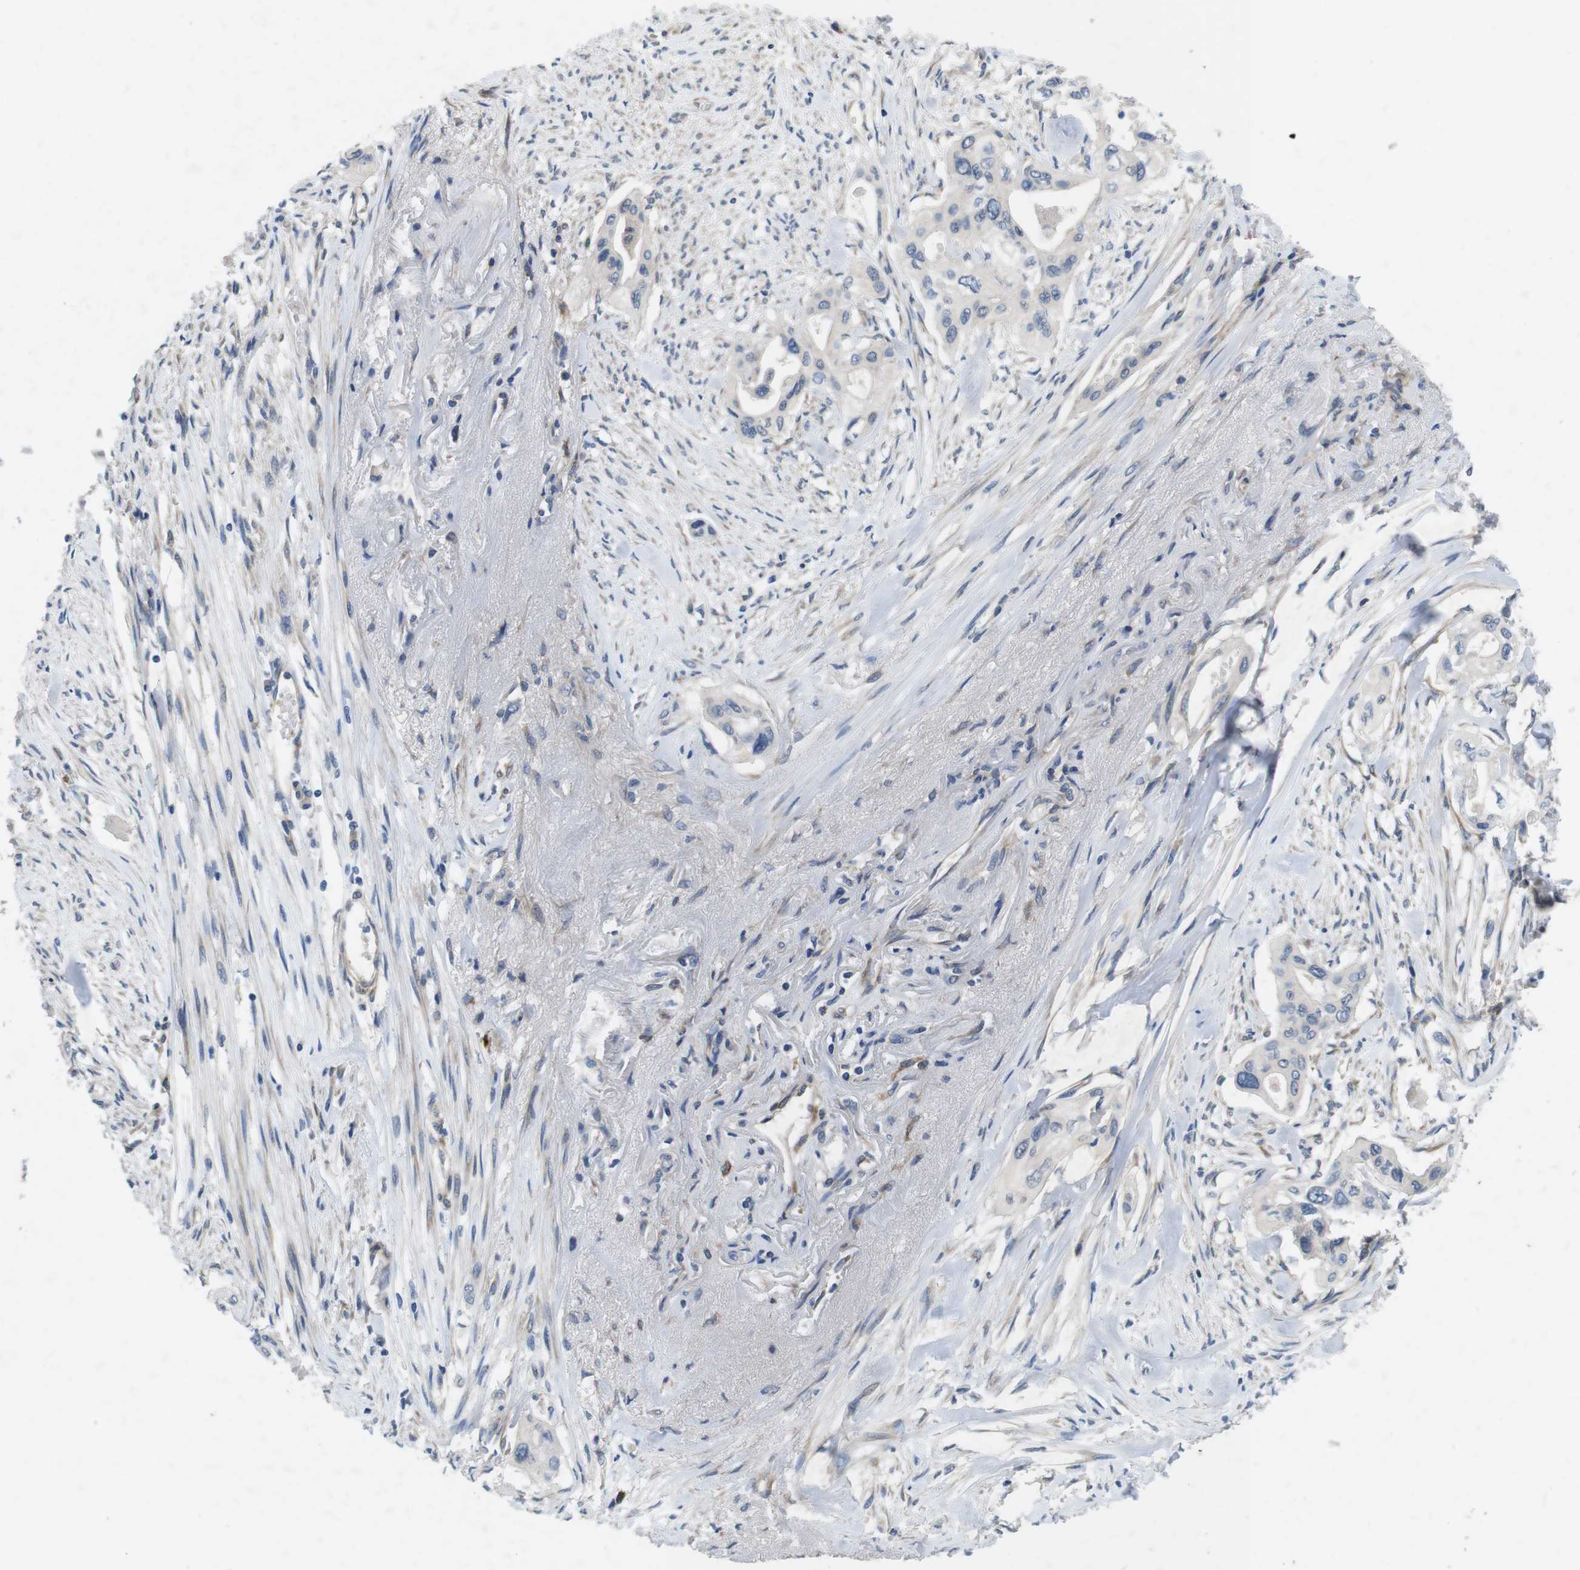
{"staining": {"intensity": "negative", "quantity": "none", "location": "none"}, "tissue": "pancreatic cancer", "cell_type": "Tumor cells", "image_type": "cancer", "snomed": [{"axis": "morphology", "description": "Adenocarcinoma, NOS"}, {"axis": "topography", "description": "Pancreas"}], "caption": "This is an immunohistochemistry (IHC) photomicrograph of pancreatic cancer. There is no staining in tumor cells.", "gene": "DCLK1", "patient": {"sex": "male", "age": 77}}